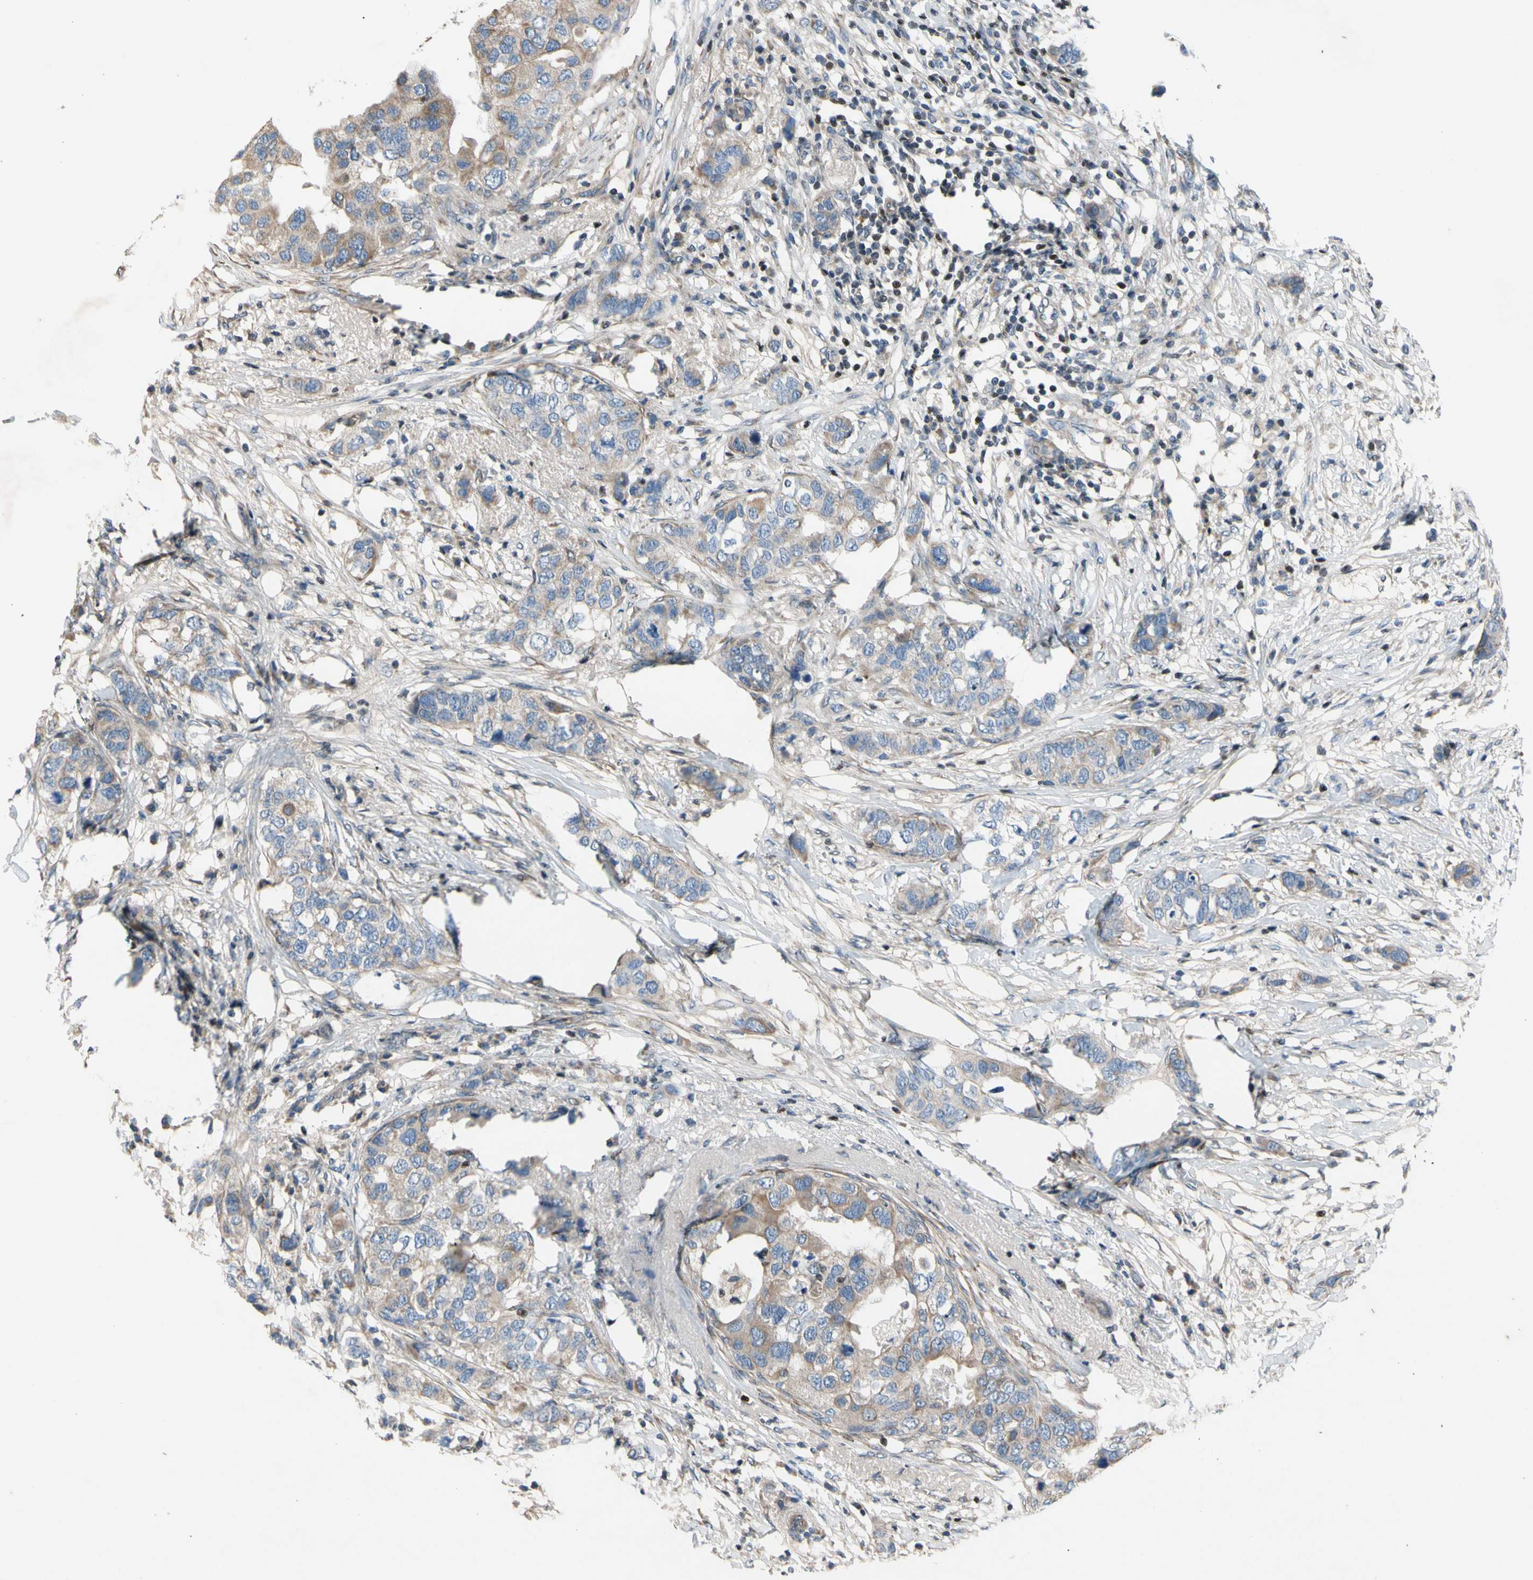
{"staining": {"intensity": "weak", "quantity": ">75%", "location": "cytoplasmic/membranous"}, "tissue": "breast cancer", "cell_type": "Tumor cells", "image_type": "cancer", "snomed": [{"axis": "morphology", "description": "Duct carcinoma"}, {"axis": "topography", "description": "Breast"}], "caption": "An image showing weak cytoplasmic/membranous expression in approximately >75% of tumor cells in breast infiltrating ductal carcinoma, as visualized by brown immunohistochemical staining.", "gene": "TBX21", "patient": {"sex": "female", "age": 50}}